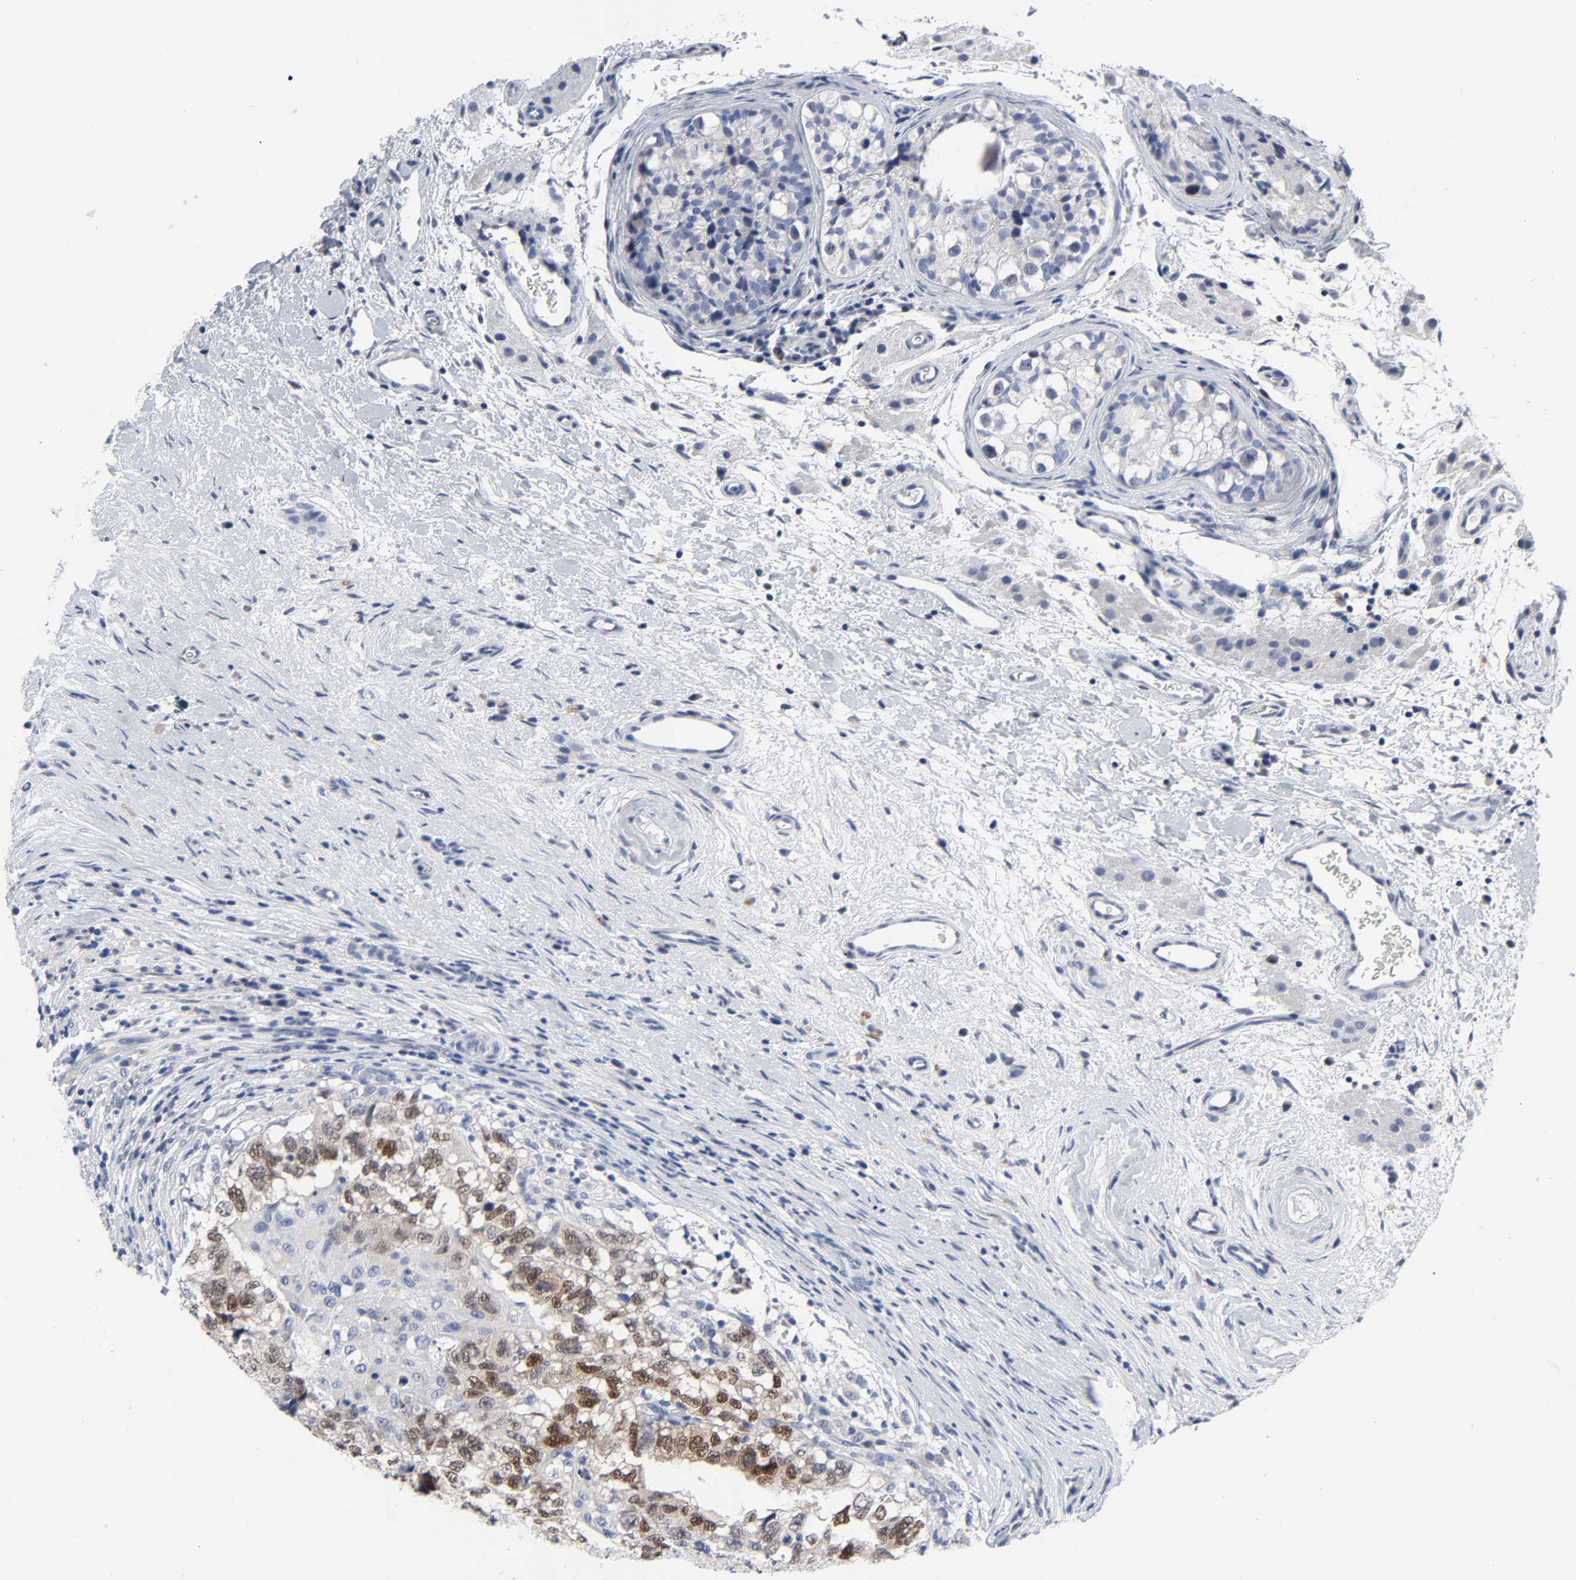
{"staining": {"intensity": "strong", "quantity": ">75%", "location": "nuclear"}, "tissue": "testis cancer", "cell_type": "Tumor cells", "image_type": "cancer", "snomed": [{"axis": "morphology", "description": "Carcinoma, Embryonal, NOS"}, {"axis": "topography", "description": "Testis"}], "caption": "An image of human embryonal carcinoma (testis) stained for a protein displays strong nuclear brown staining in tumor cells.", "gene": "SALL2", "patient": {"sex": "male", "age": 21}}